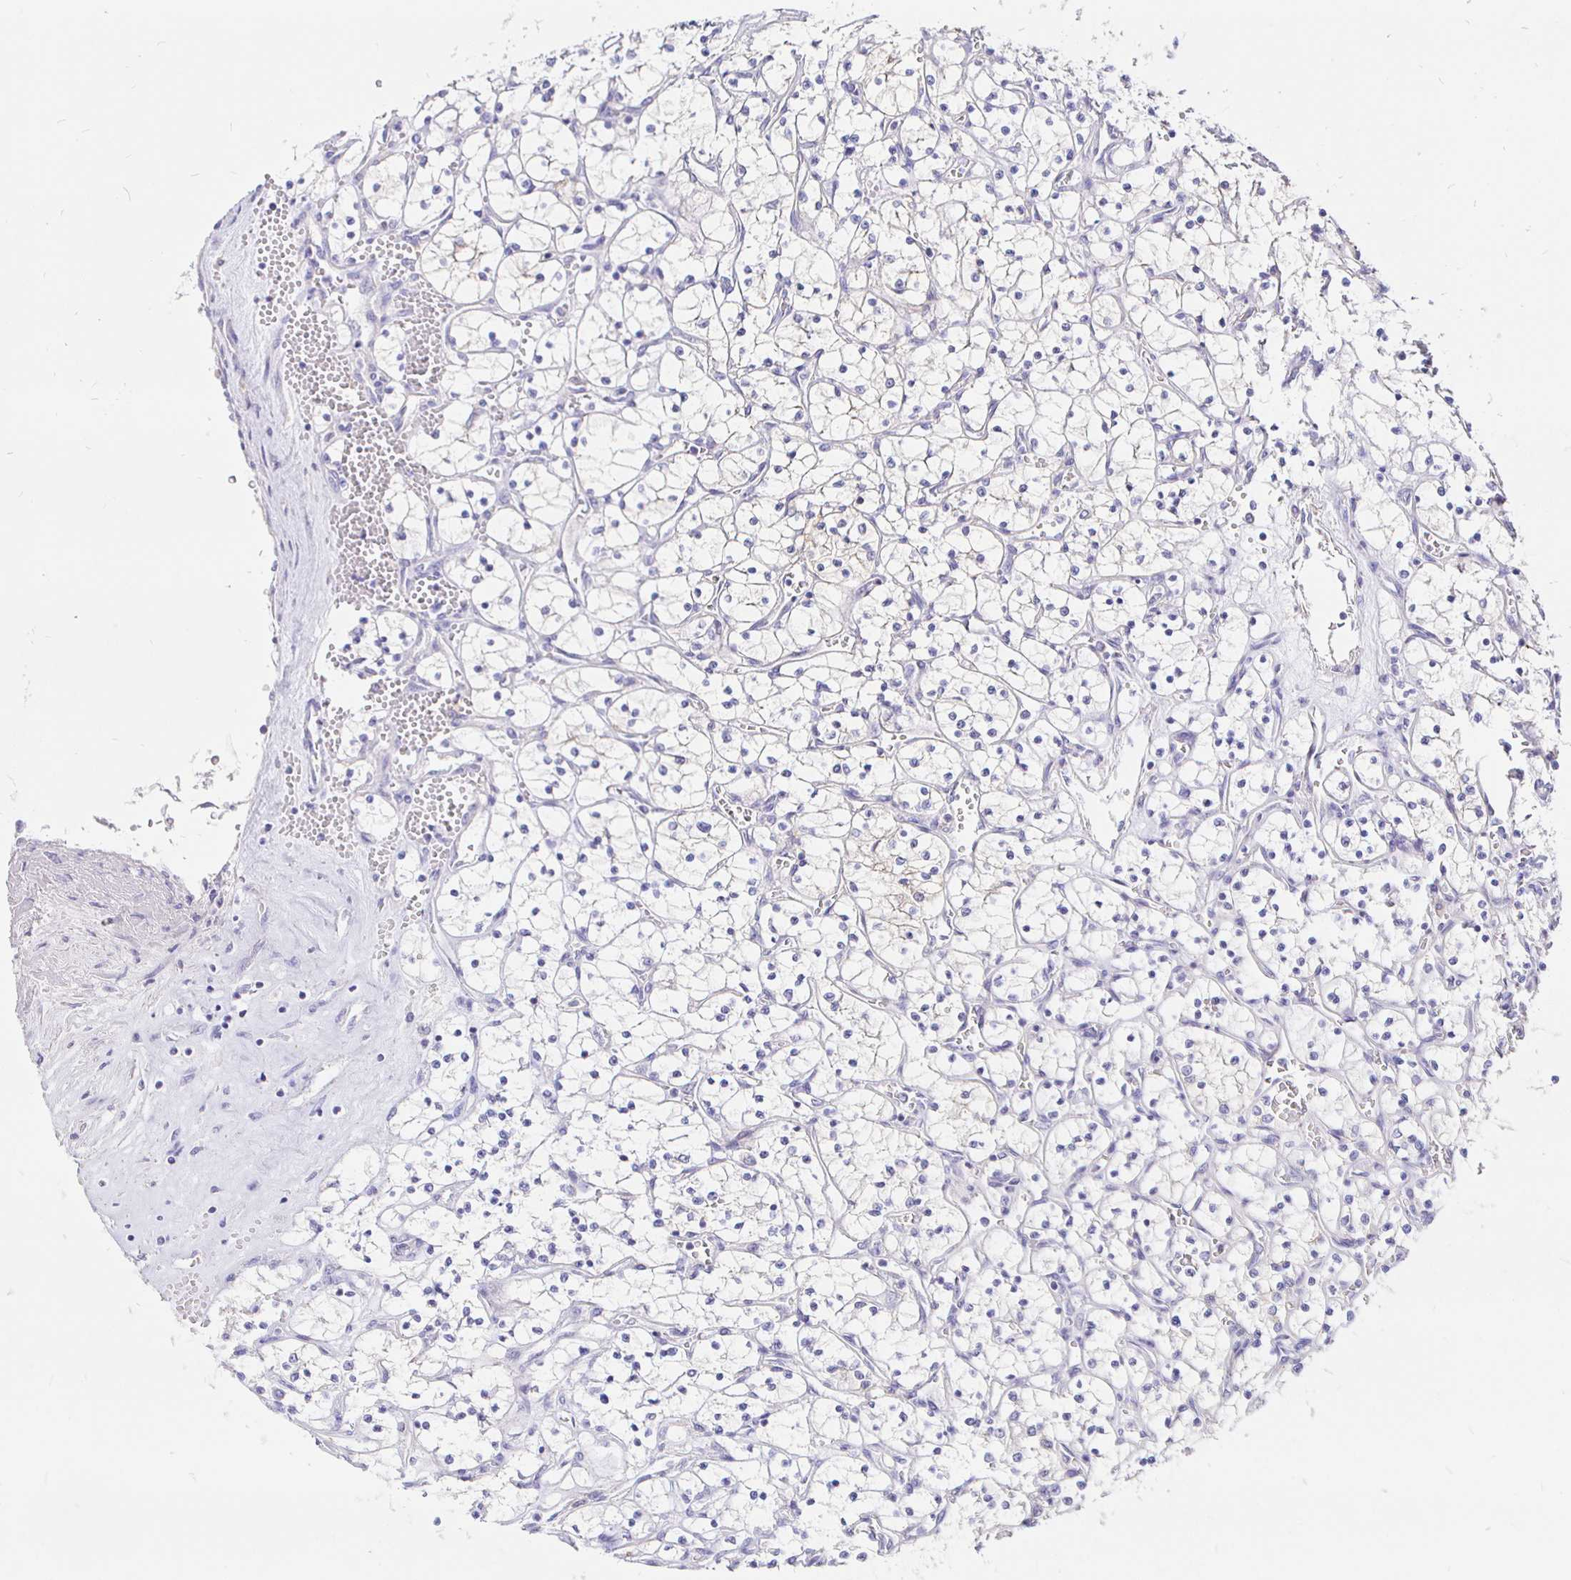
{"staining": {"intensity": "negative", "quantity": "none", "location": "none"}, "tissue": "renal cancer", "cell_type": "Tumor cells", "image_type": "cancer", "snomed": [{"axis": "morphology", "description": "Adenocarcinoma, NOS"}, {"axis": "topography", "description": "Kidney"}], "caption": "IHC histopathology image of neoplastic tissue: adenocarcinoma (renal) stained with DAB (3,3'-diaminobenzidine) exhibits no significant protein expression in tumor cells.", "gene": "NECAB1", "patient": {"sex": "female", "age": 69}}